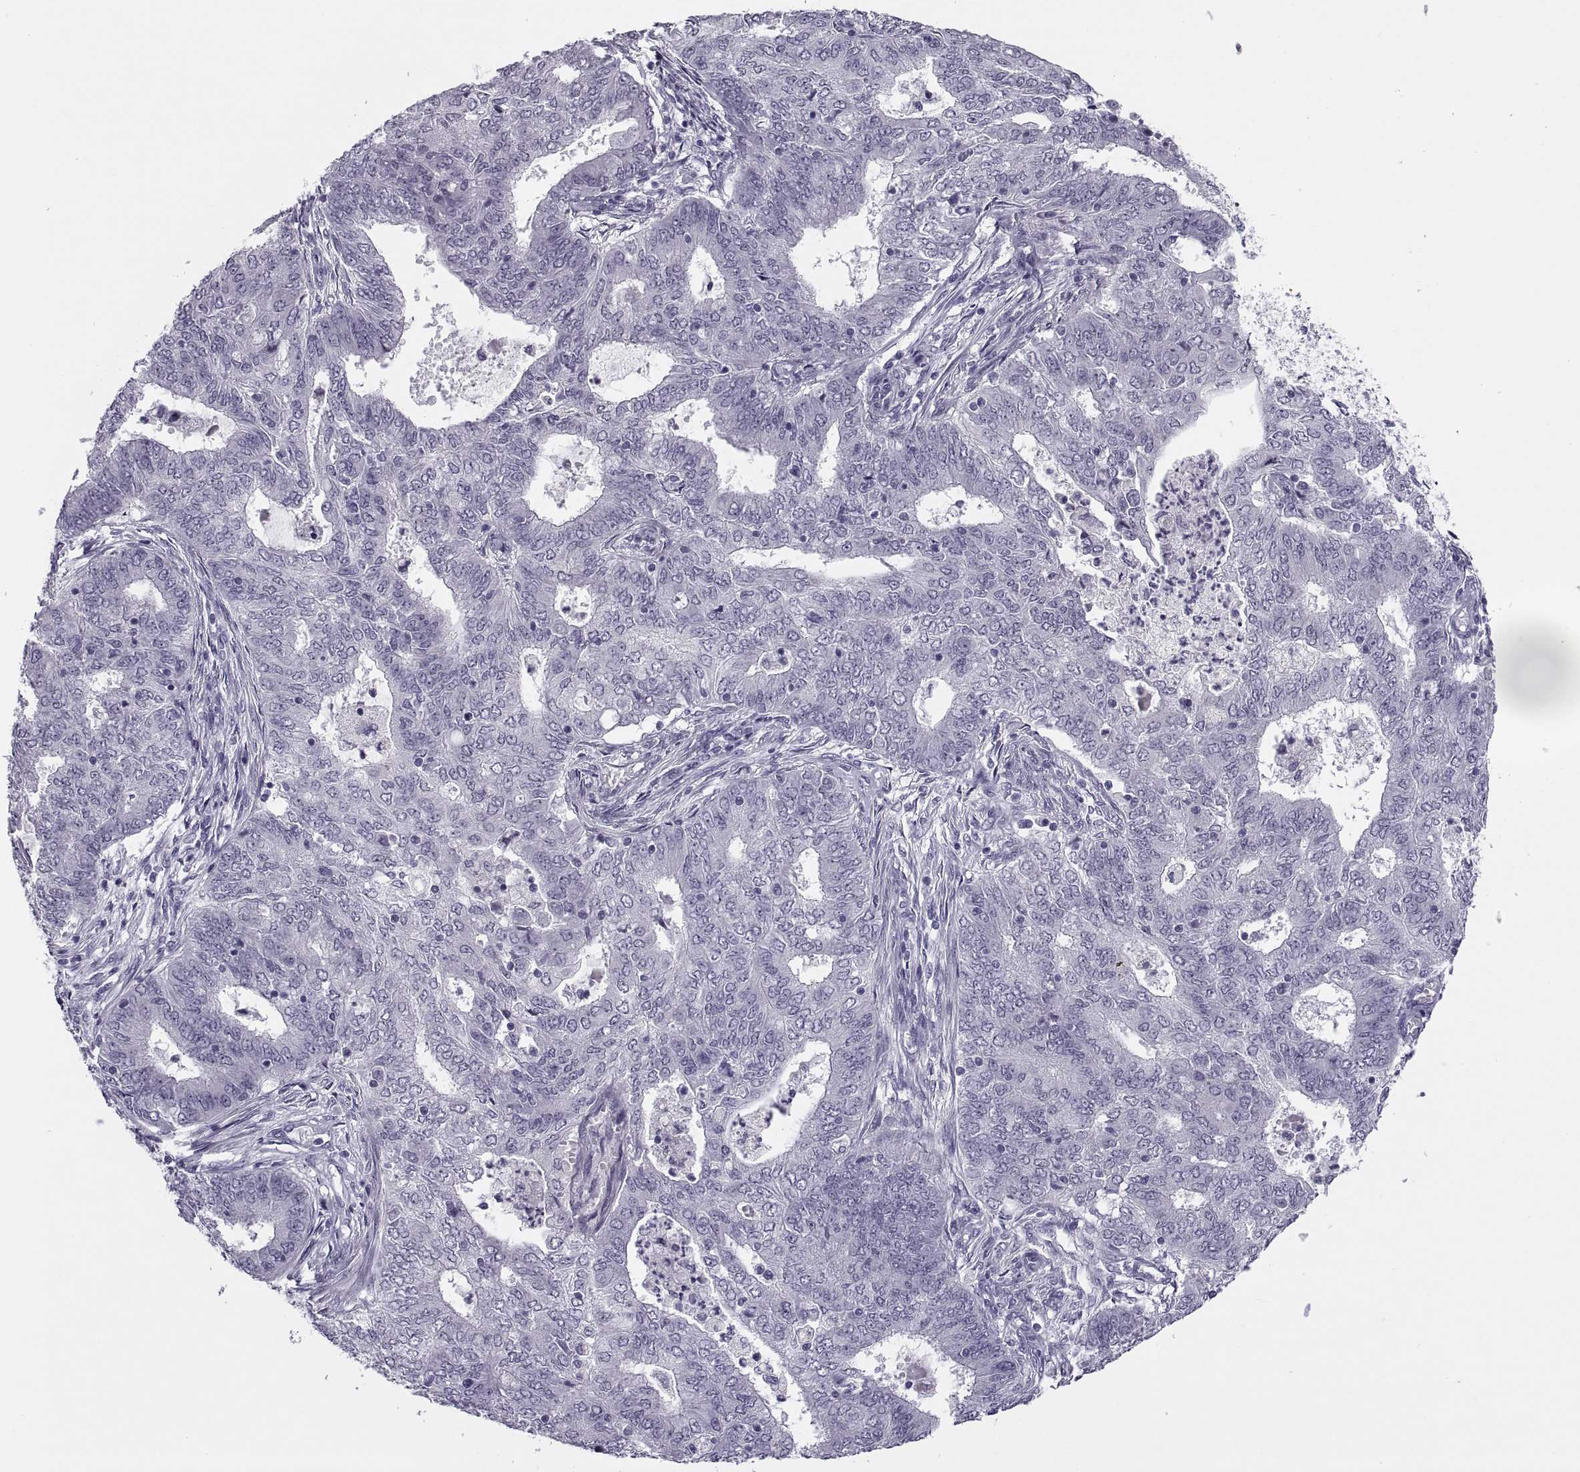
{"staining": {"intensity": "negative", "quantity": "none", "location": "none"}, "tissue": "endometrial cancer", "cell_type": "Tumor cells", "image_type": "cancer", "snomed": [{"axis": "morphology", "description": "Adenocarcinoma, NOS"}, {"axis": "topography", "description": "Endometrium"}], "caption": "Endometrial adenocarcinoma was stained to show a protein in brown. There is no significant staining in tumor cells.", "gene": "TBC1D3G", "patient": {"sex": "female", "age": 62}}